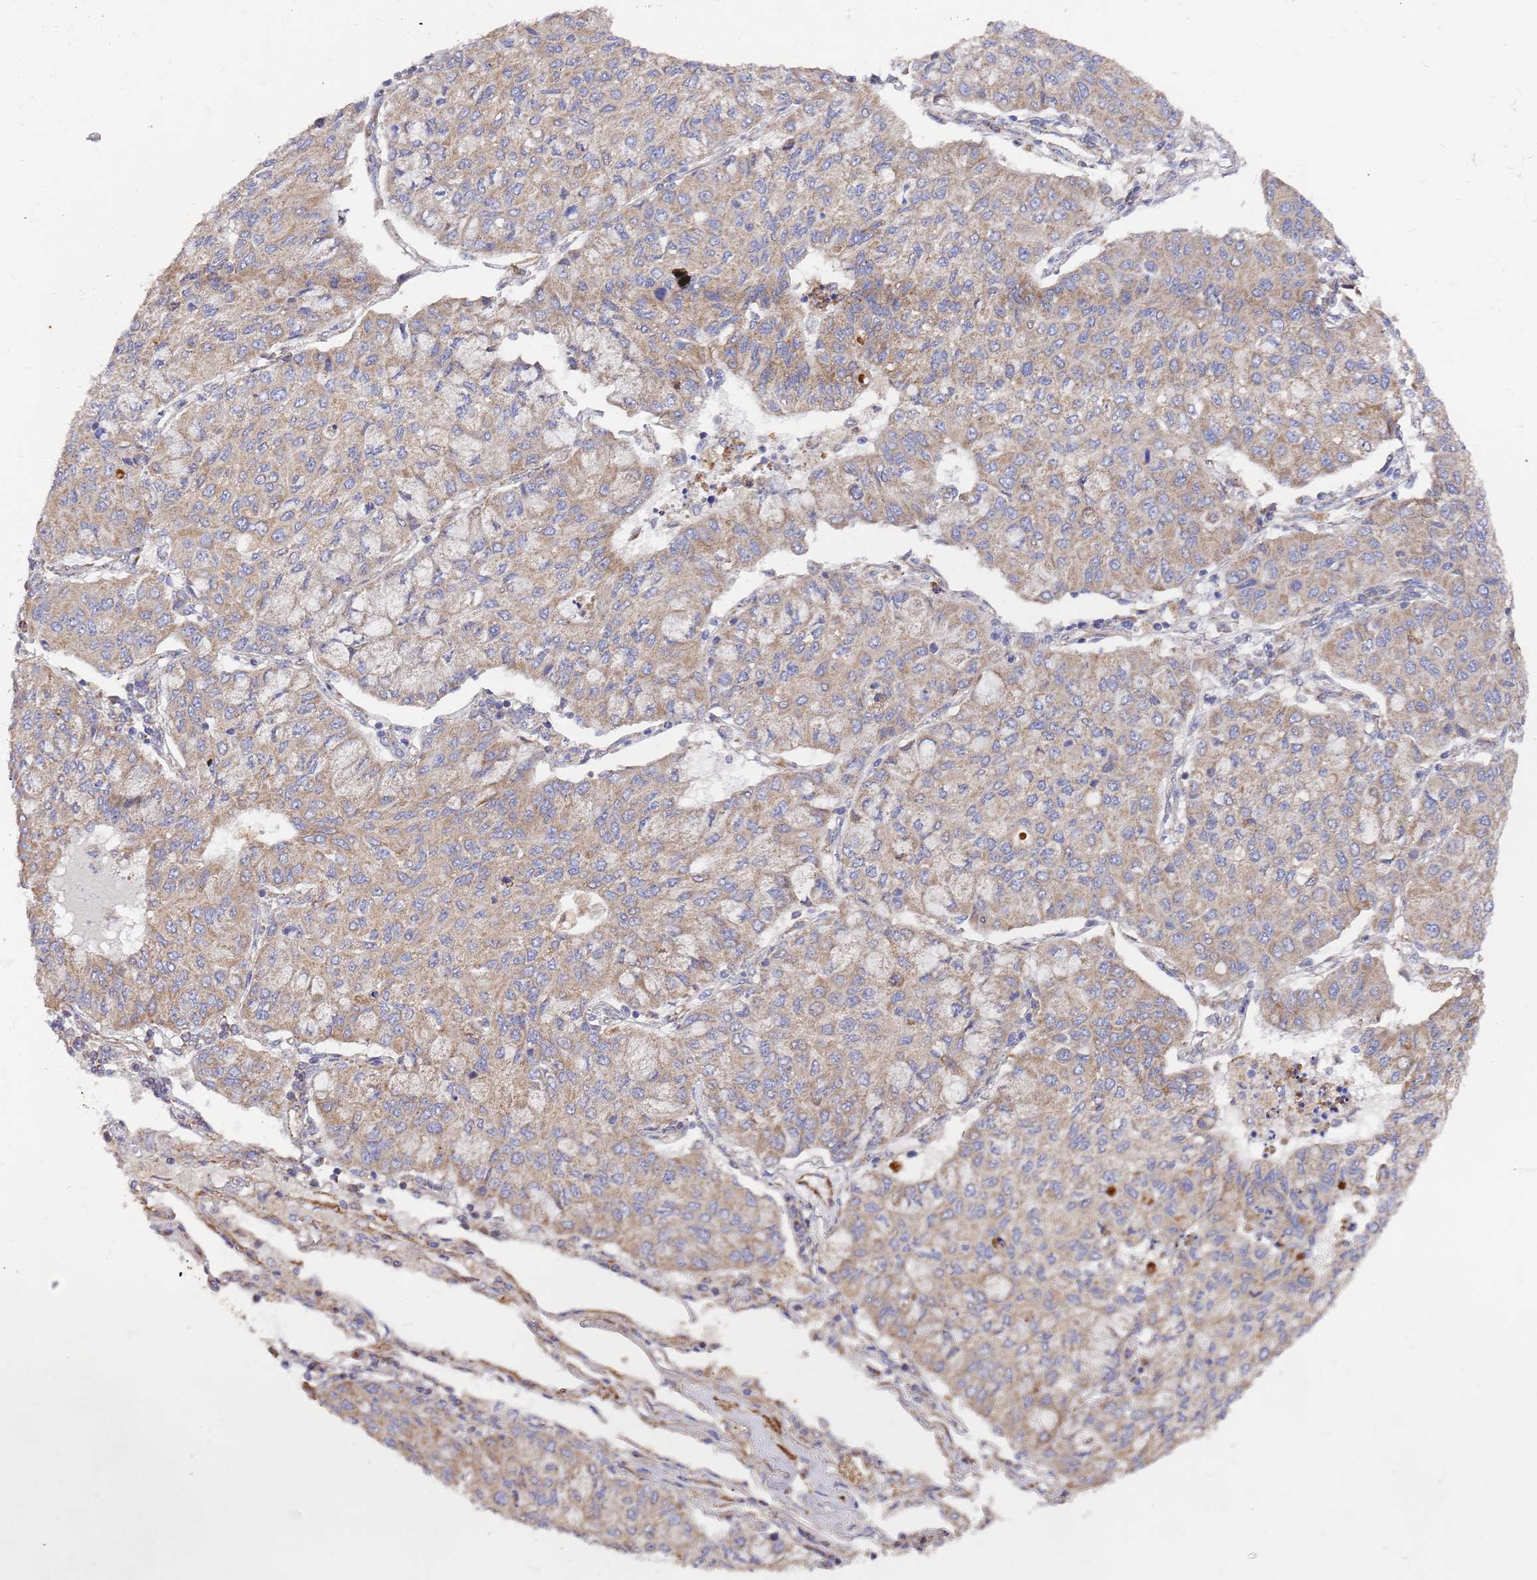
{"staining": {"intensity": "weak", "quantity": ">75%", "location": "cytoplasmic/membranous"}, "tissue": "lung cancer", "cell_type": "Tumor cells", "image_type": "cancer", "snomed": [{"axis": "morphology", "description": "Squamous cell carcinoma, NOS"}, {"axis": "topography", "description": "Lung"}], "caption": "Weak cytoplasmic/membranous staining is present in approximately >75% of tumor cells in lung cancer (squamous cell carcinoma).", "gene": "WDFY3", "patient": {"sex": "male", "age": 74}}